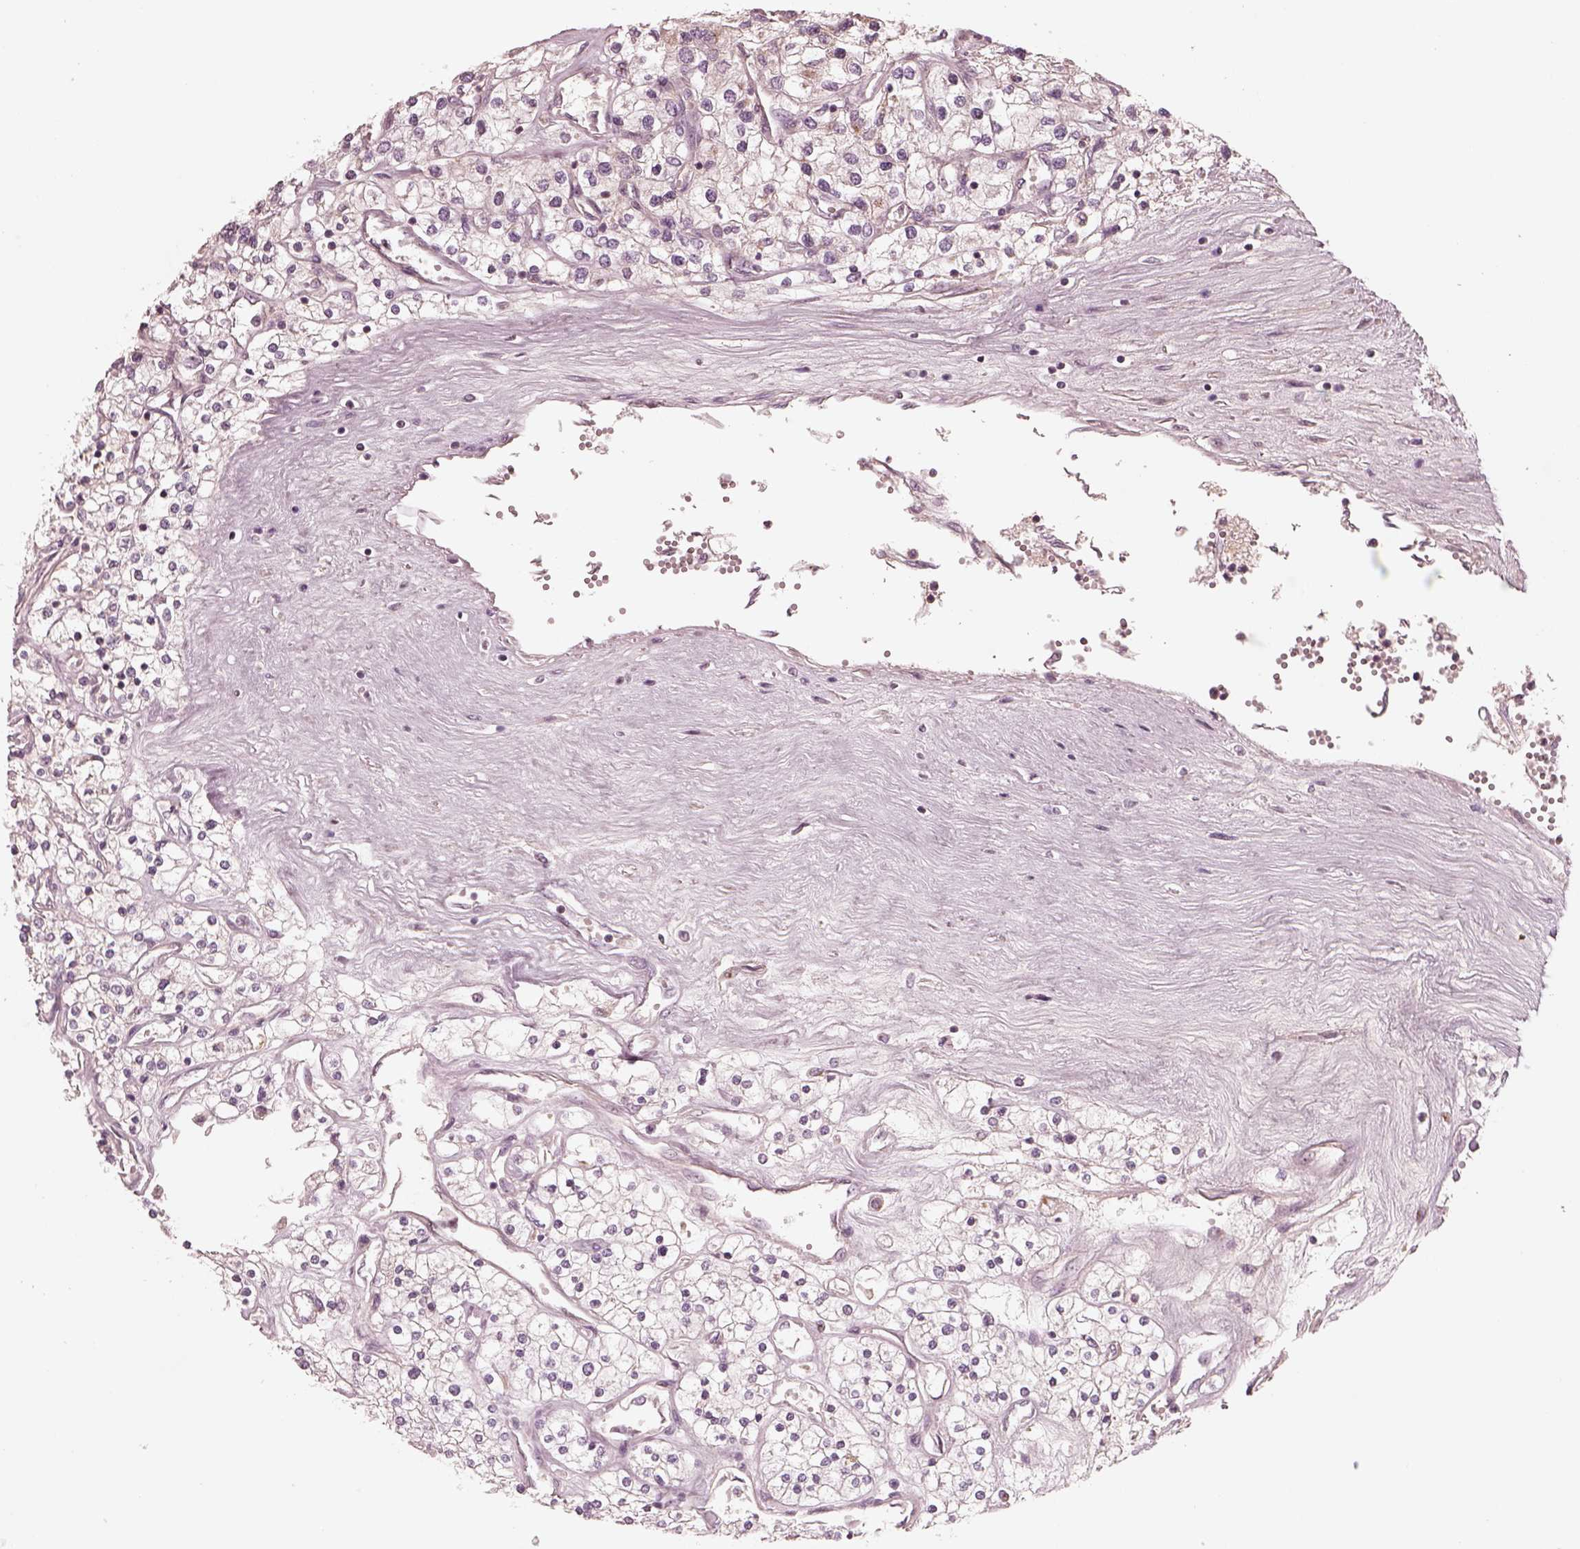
{"staining": {"intensity": "negative", "quantity": "none", "location": "none"}, "tissue": "renal cancer", "cell_type": "Tumor cells", "image_type": "cancer", "snomed": [{"axis": "morphology", "description": "Adenocarcinoma, NOS"}, {"axis": "topography", "description": "Kidney"}], "caption": "Immunohistochemistry (IHC) image of human renal cancer stained for a protein (brown), which exhibits no expression in tumor cells.", "gene": "SDCBP2", "patient": {"sex": "male", "age": 80}}